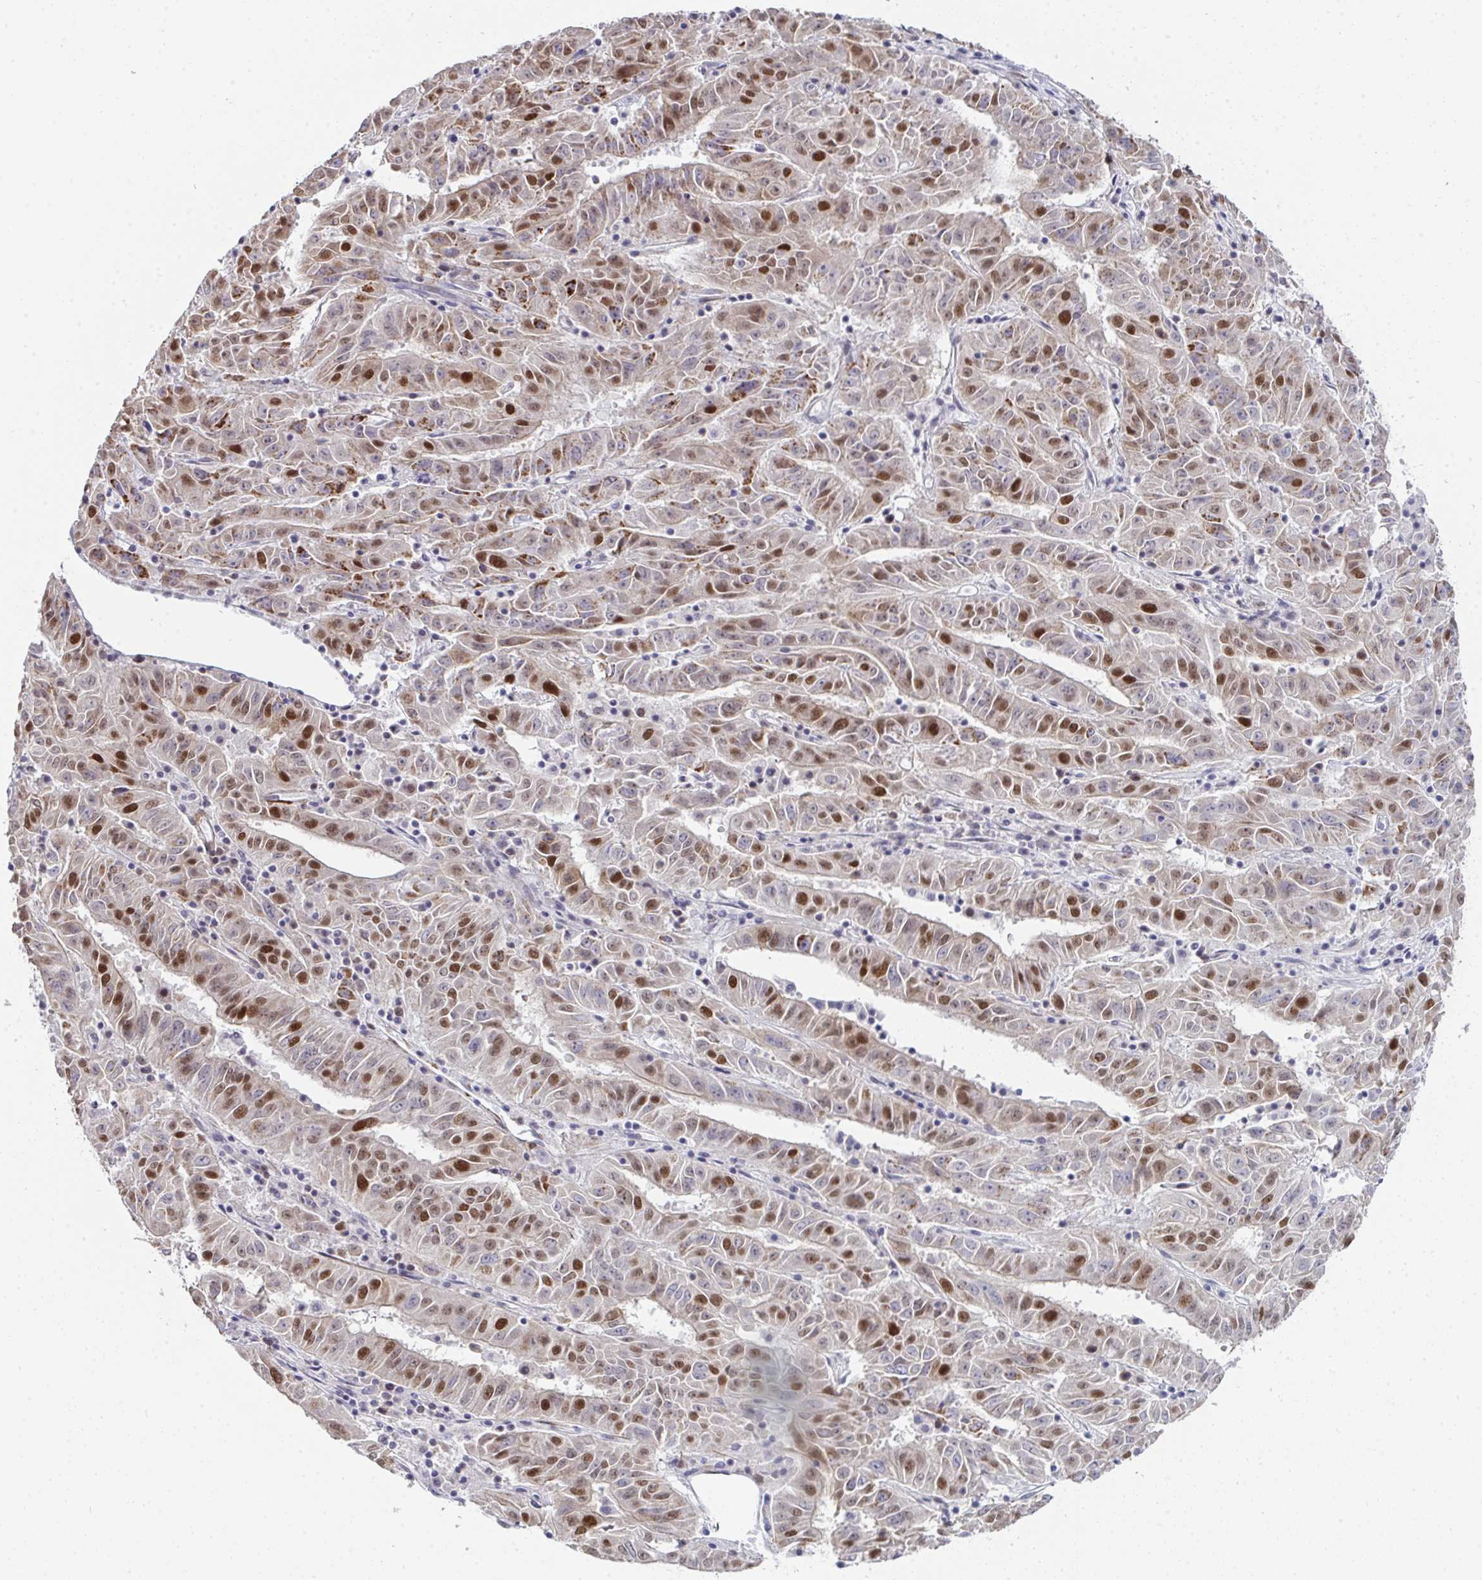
{"staining": {"intensity": "moderate", "quantity": "25%-75%", "location": "nuclear"}, "tissue": "pancreatic cancer", "cell_type": "Tumor cells", "image_type": "cancer", "snomed": [{"axis": "morphology", "description": "Adenocarcinoma, NOS"}, {"axis": "topography", "description": "Pancreas"}], "caption": "Adenocarcinoma (pancreatic) tissue demonstrates moderate nuclear positivity in about 25%-75% of tumor cells, visualized by immunohistochemistry.", "gene": "GINS2", "patient": {"sex": "male", "age": 63}}